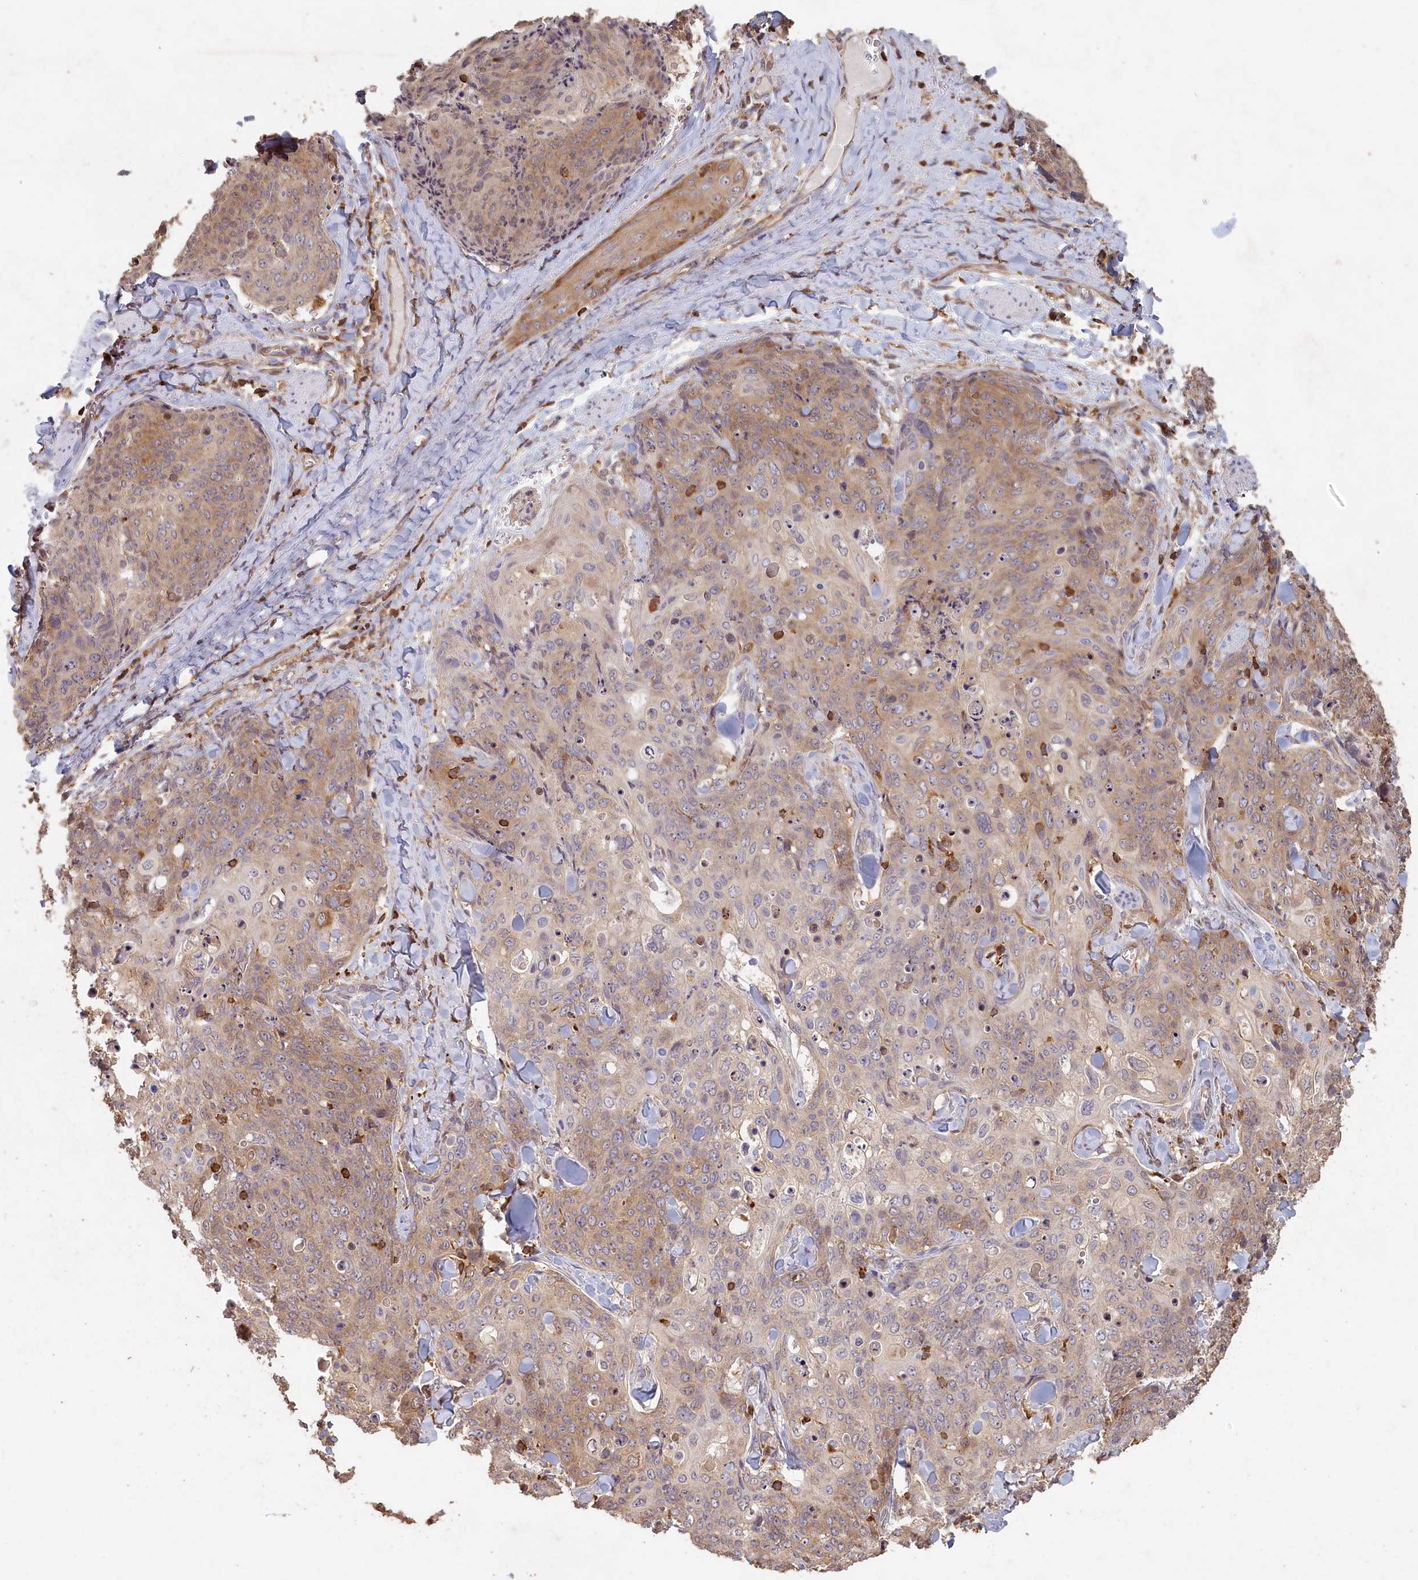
{"staining": {"intensity": "weak", "quantity": "25%-75%", "location": "cytoplasmic/membranous"}, "tissue": "skin cancer", "cell_type": "Tumor cells", "image_type": "cancer", "snomed": [{"axis": "morphology", "description": "Squamous cell carcinoma, NOS"}, {"axis": "topography", "description": "Skin"}, {"axis": "topography", "description": "Vulva"}], "caption": "Protein expression analysis of human squamous cell carcinoma (skin) reveals weak cytoplasmic/membranous expression in approximately 25%-75% of tumor cells. The protein of interest is shown in brown color, while the nuclei are stained blue.", "gene": "MADD", "patient": {"sex": "female", "age": 85}}